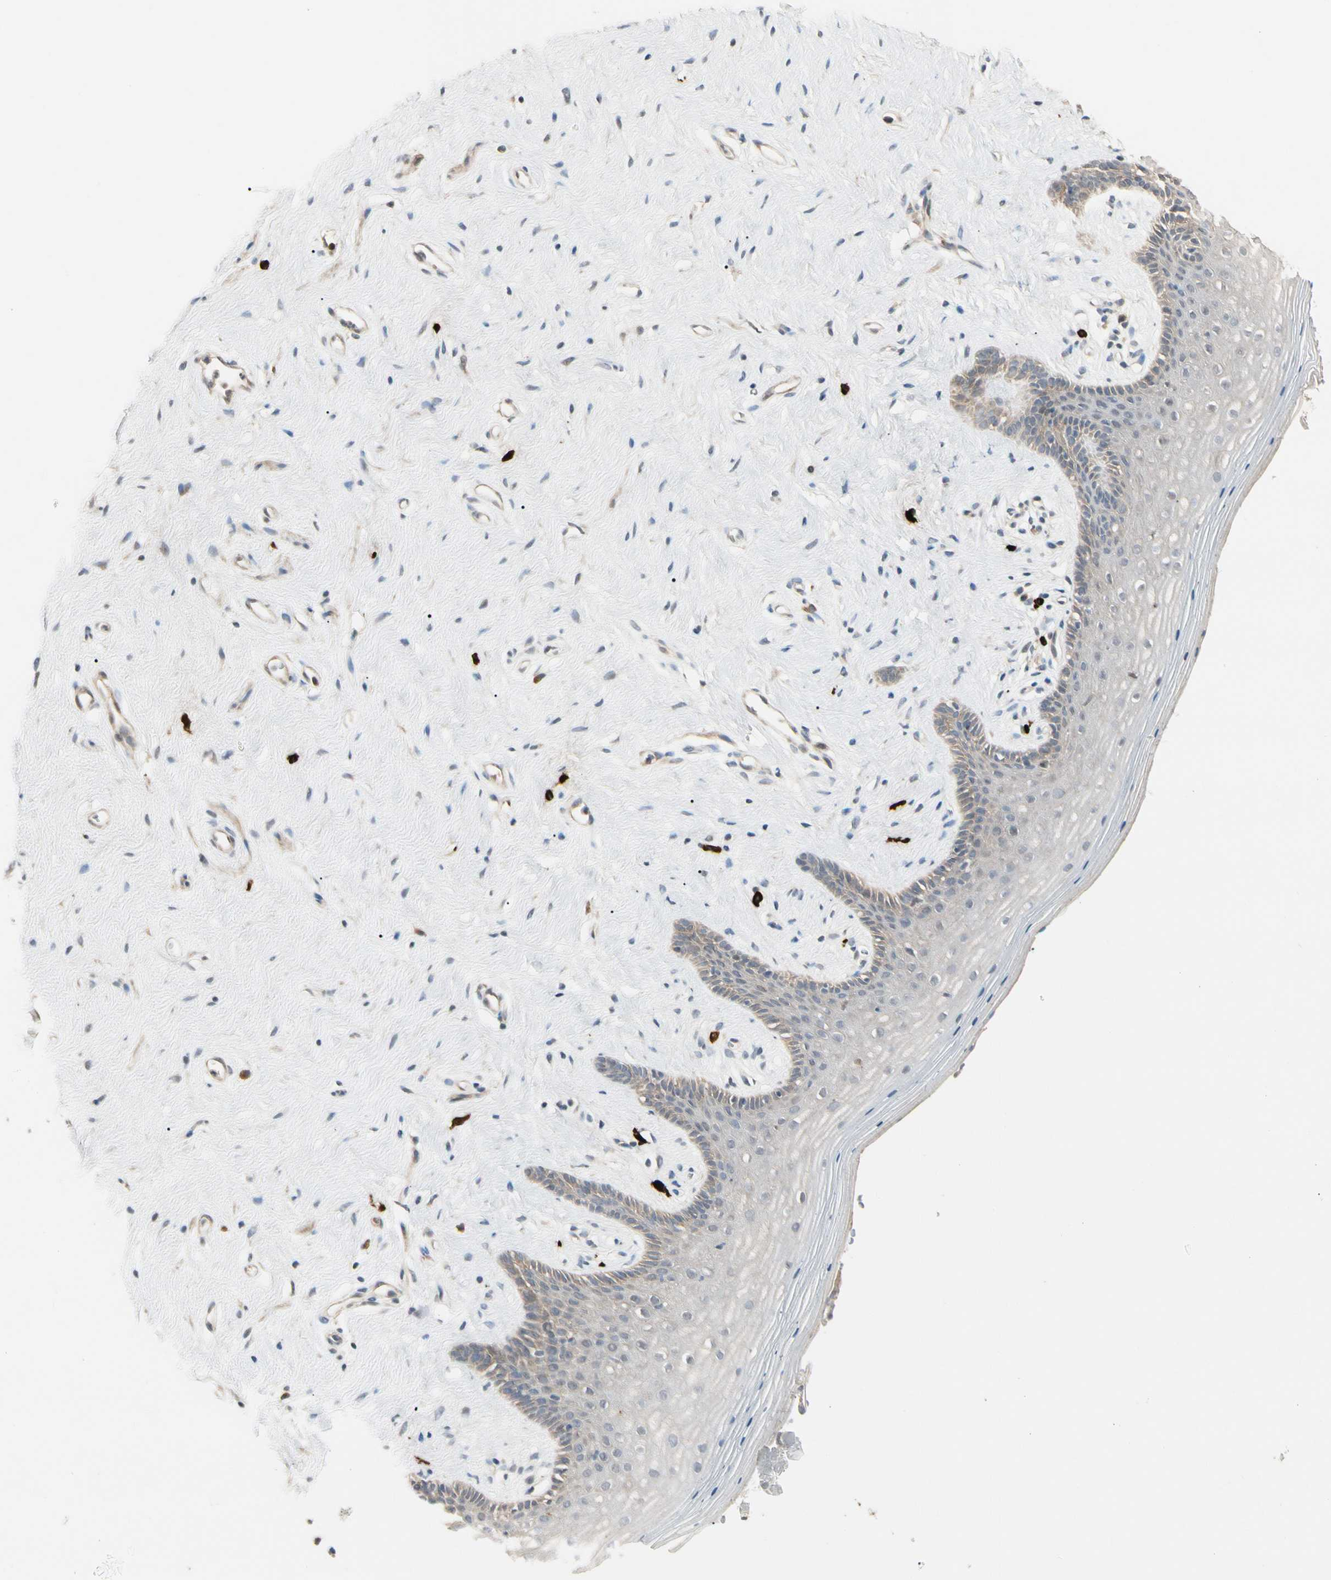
{"staining": {"intensity": "weak", "quantity": "25%-75%", "location": "cytoplasmic/membranous"}, "tissue": "vagina", "cell_type": "Squamous epithelial cells", "image_type": "normal", "snomed": [{"axis": "morphology", "description": "Normal tissue, NOS"}, {"axis": "topography", "description": "Vagina"}], "caption": "Protein expression analysis of normal human vagina reveals weak cytoplasmic/membranous staining in about 25%-75% of squamous epithelial cells.", "gene": "ATG4C", "patient": {"sex": "female", "age": 44}}